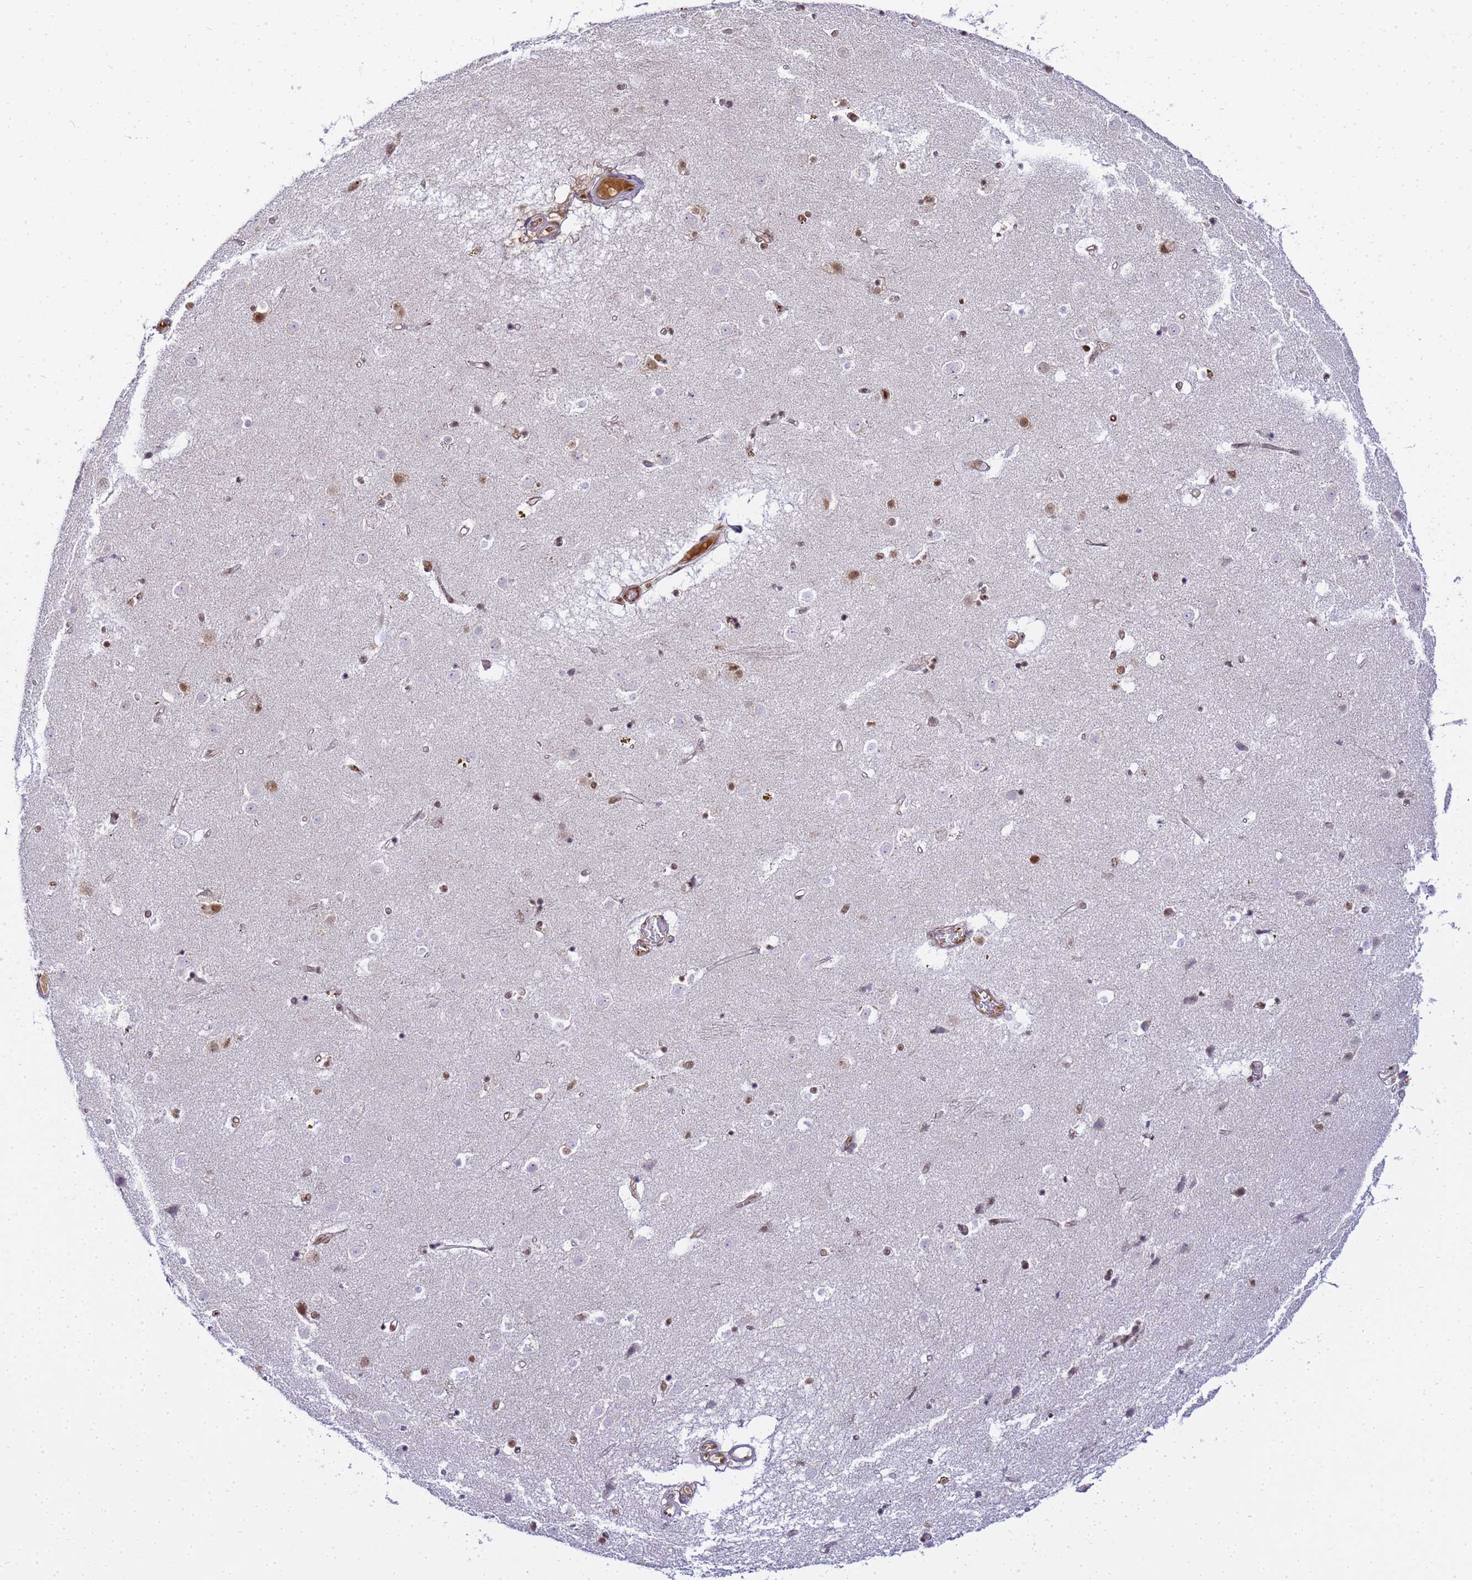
{"staining": {"intensity": "moderate", "quantity": "<25%", "location": "nuclear"}, "tissue": "caudate", "cell_type": "Glial cells", "image_type": "normal", "snomed": [{"axis": "morphology", "description": "Normal tissue, NOS"}, {"axis": "topography", "description": "Lateral ventricle wall"}], "caption": "A brown stain highlights moderate nuclear positivity of a protein in glial cells of unremarkable human caudate. The protein is stained brown, and the nuclei are stained in blue (DAB IHC with brightfield microscopy, high magnification).", "gene": "RBM12", "patient": {"sex": "male", "age": 70}}